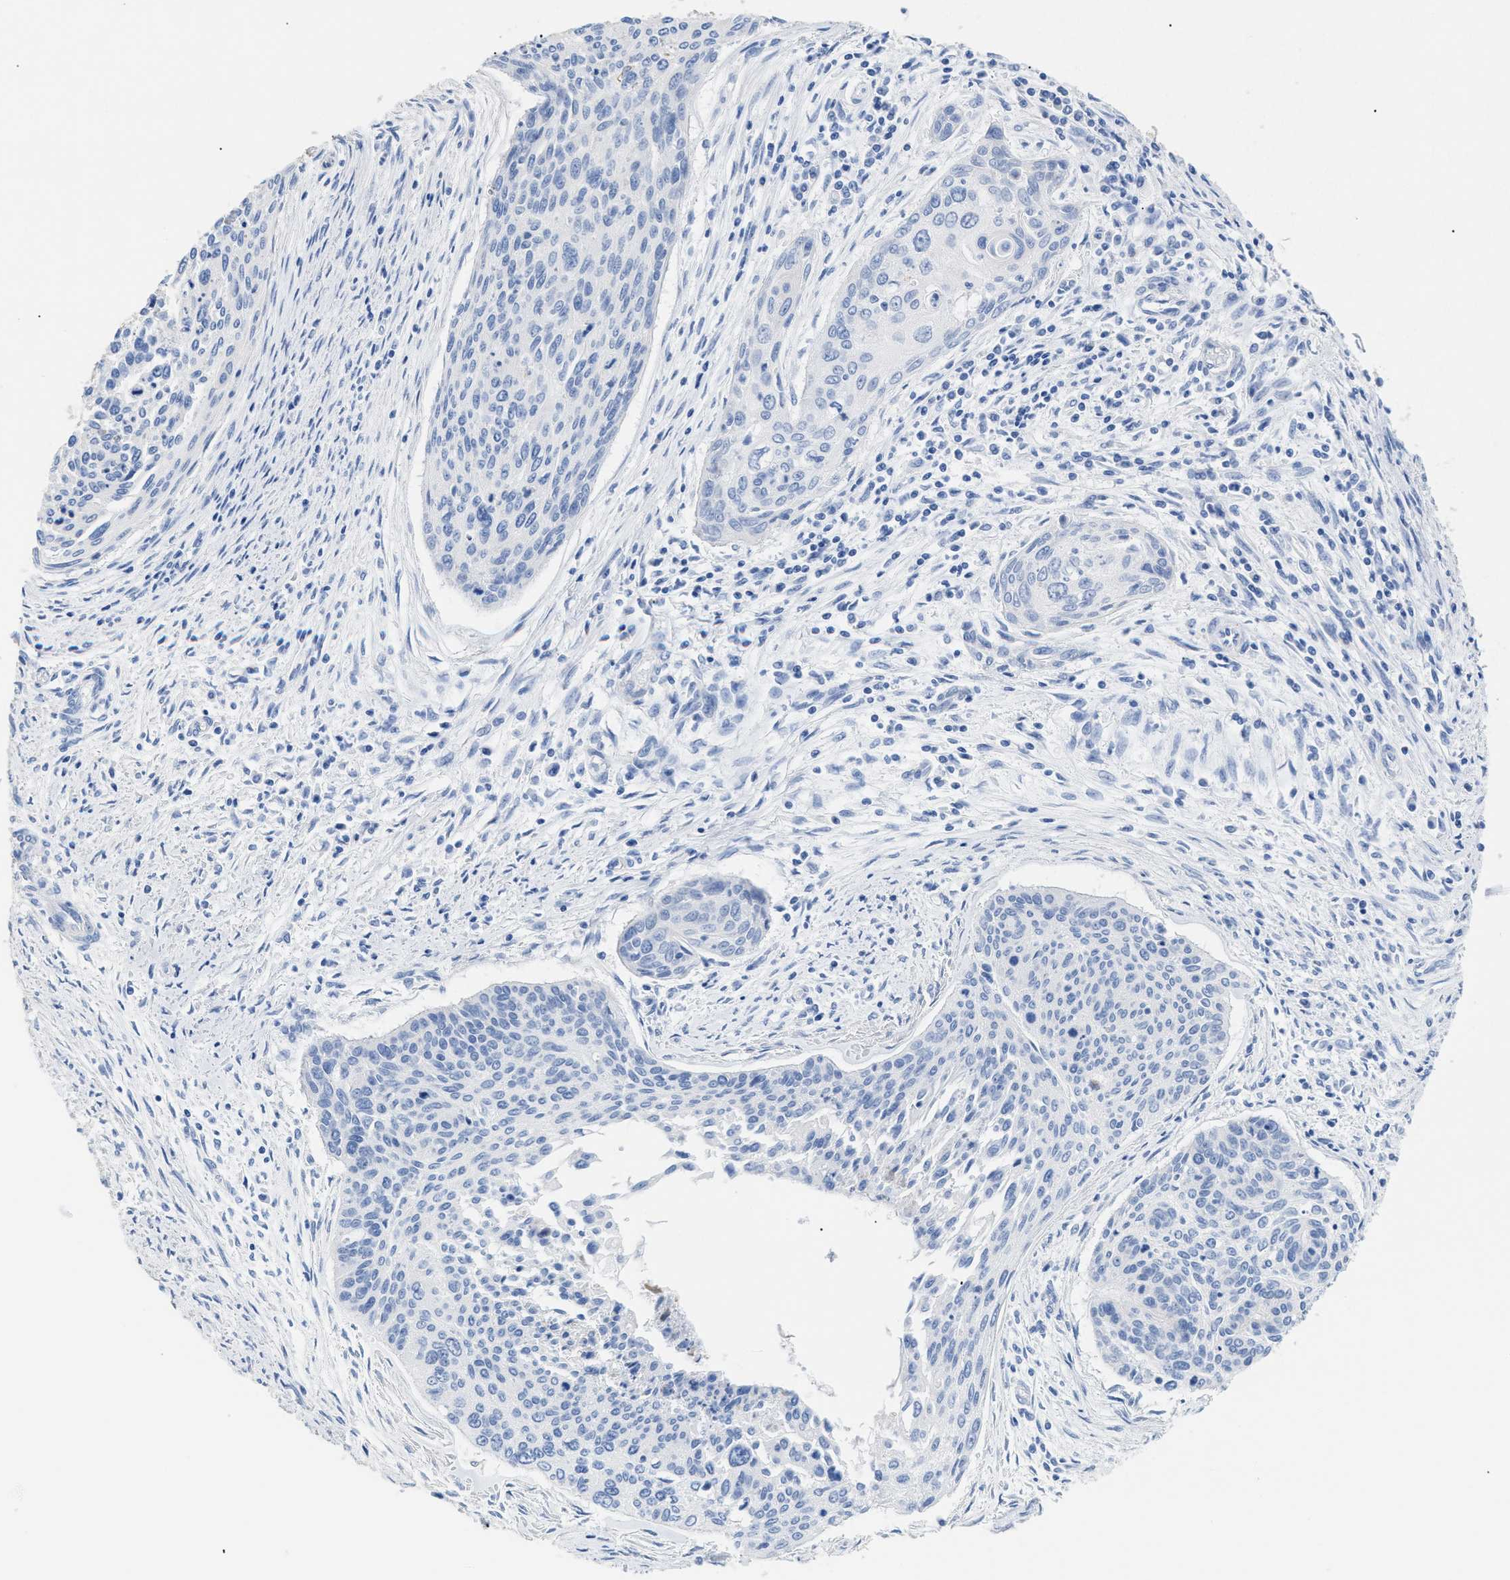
{"staining": {"intensity": "negative", "quantity": "none", "location": "none"}, "tissue": "cervical cancer", "cell_type": "Tumor cells", "image_type": "cancer", "snomed": [{"axis": "morphology", "description": "Squamous cell carcinoma, NOS"}, {"axis": "topography", "description": "Cervix"}], "caption": "Tumor cells show no significant staining in cervical cancer.", "gene": "DLC1", "patient": {"sex": "female", "age": 55}}